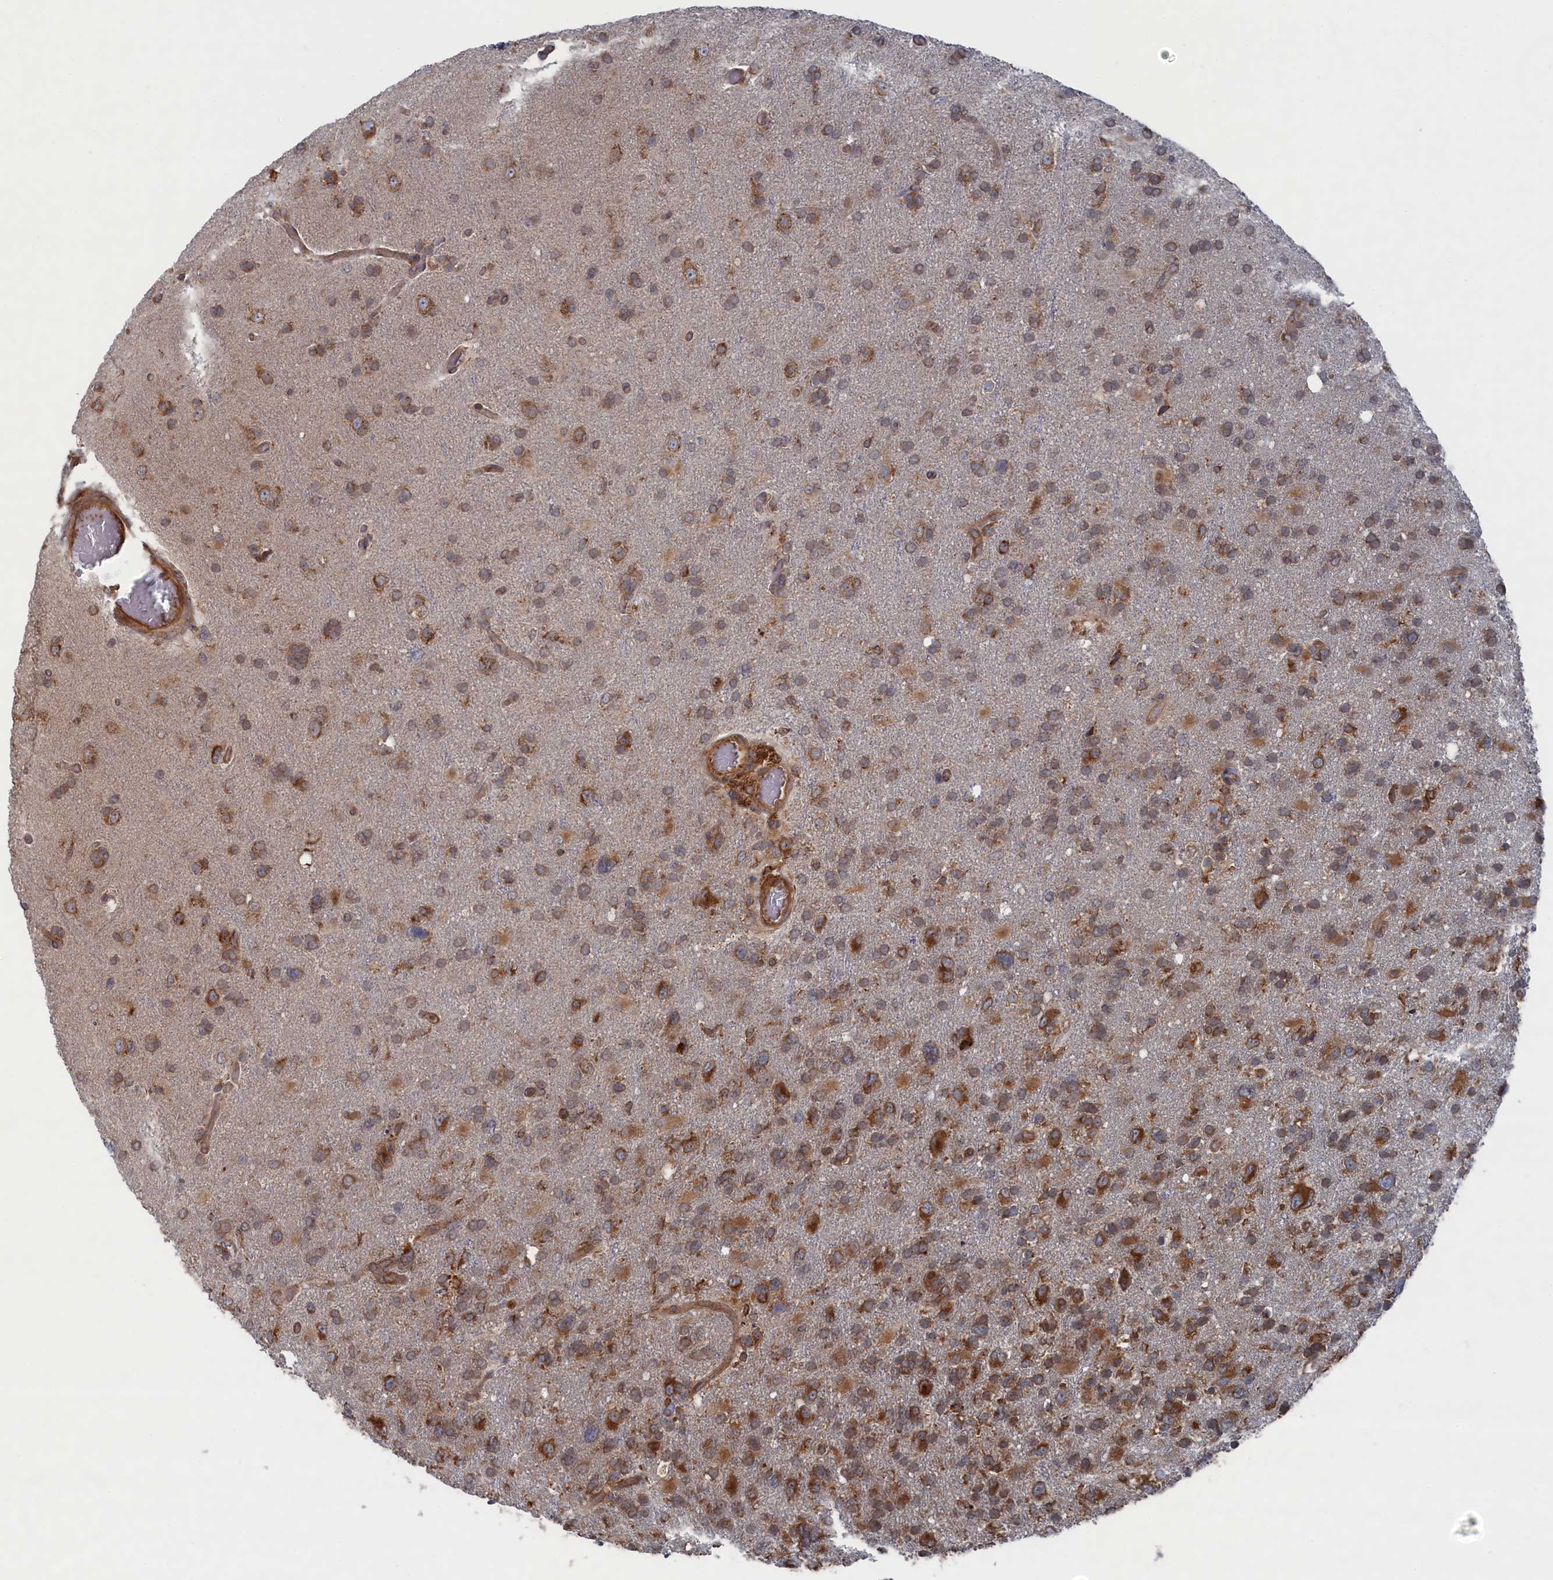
{"staining": {"intensity": "moderate", "quantity": ">75%", "location": "cytoplasmic/membranous"}, "tissue": "glioma", "cell_type": "Tumor cells", "image_type": "cancer", "snomed": [{"axis": "morphology", "description": "Glioma, malignant, High grade"}, {"axis": "topography", "description": "Brain"}], "caption": "Moderate cytoplasmic/membranous protein staining is identified in approximately >75% of tumor cells in glioma.", "gene": "BPIFB6", "patient": {"sex": "male", "age": 61}}